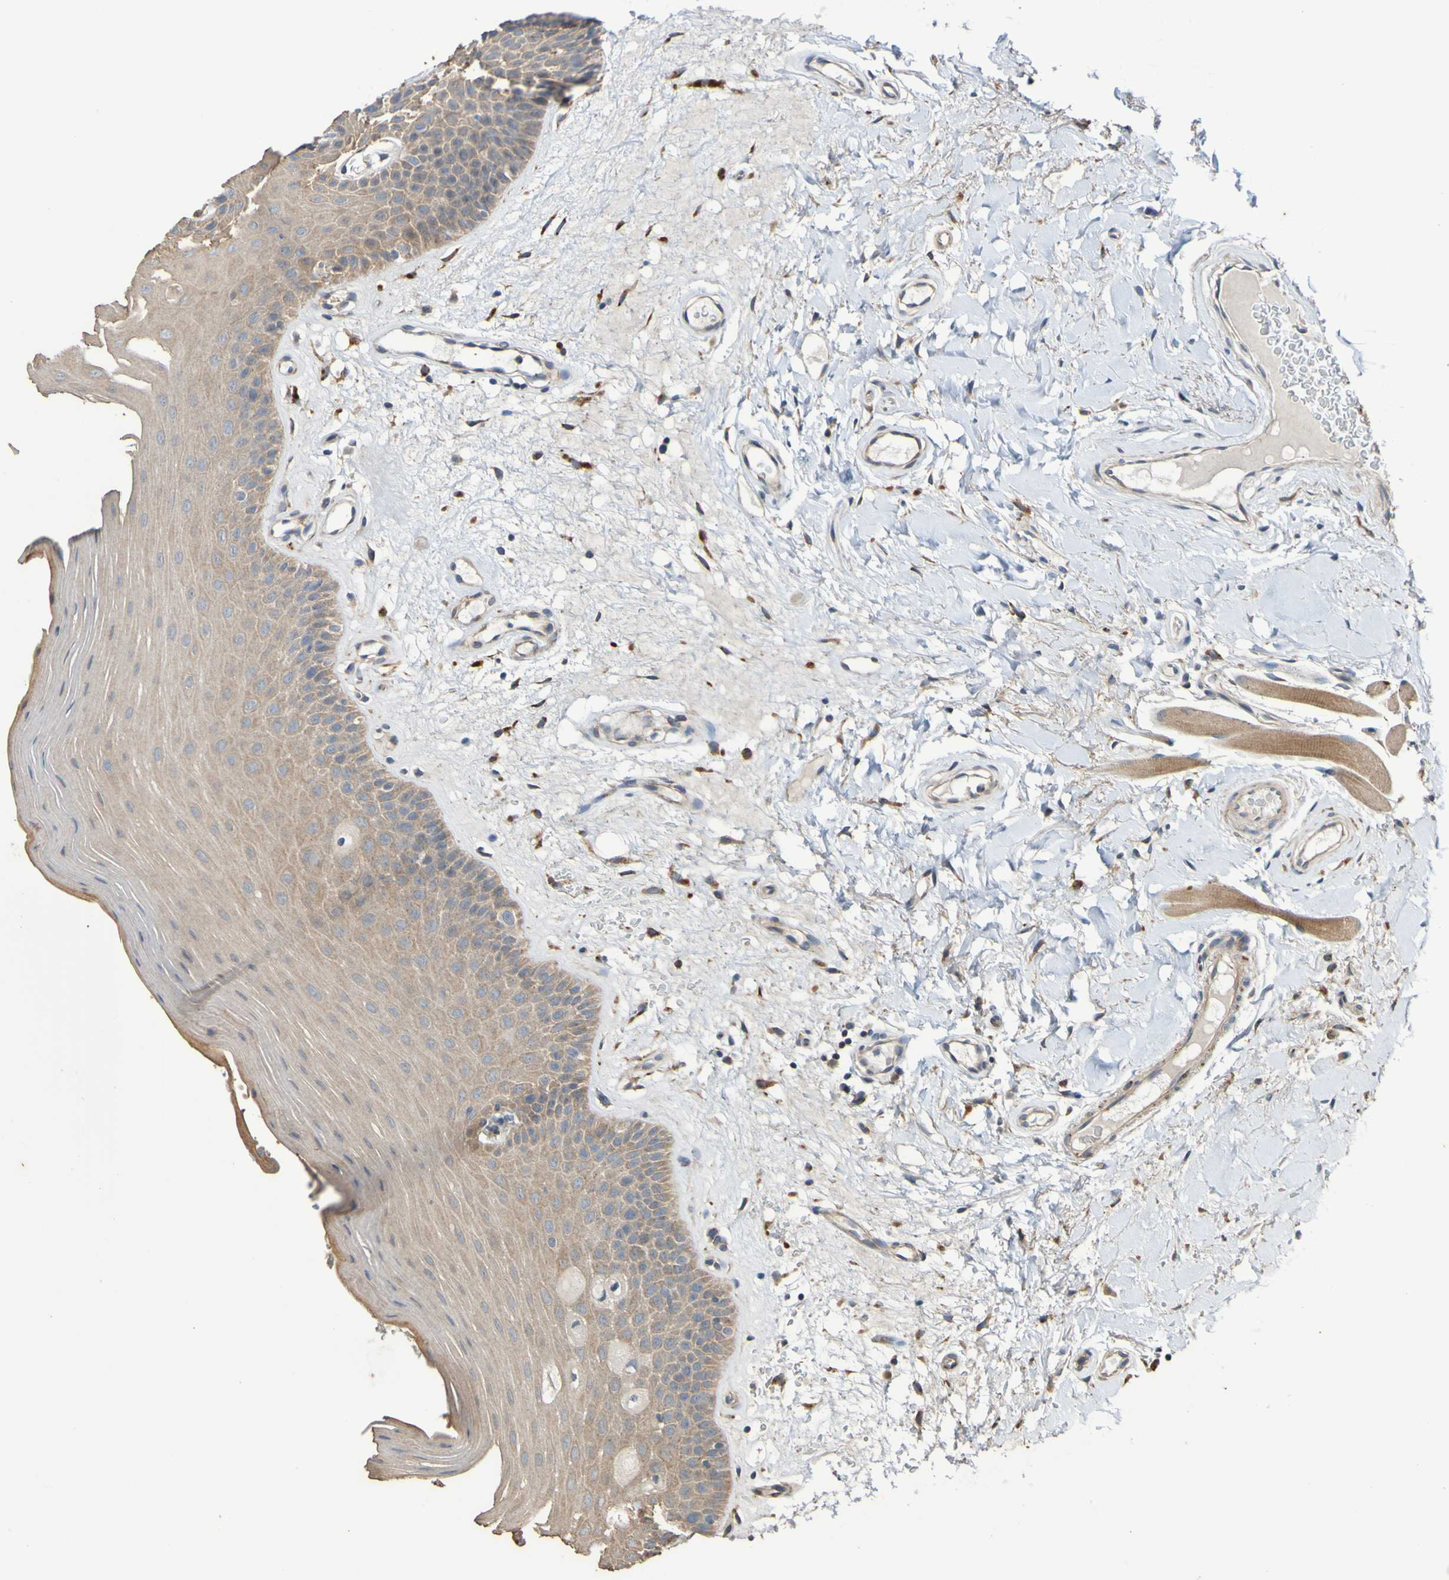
{"staining": {"intensity": "moderate", "quantity": ">75%", "location": "cytoplasmic/membranous"}, "tissue": "oral mucosa", "cell_type": "Squamous epithelial cells", "image_type": "normal", "snomed": [{"axis": "morphology", "description": "Normal tissue, NOS"}, {"axis": "morphology", "description": "Squamous cell carcinoma, NOS"}, {"axis": "topography", "description": "Skeletal muscle"}, {"axis": "topography", "description": "Adipose tissue"}, {"axis": "topography", "description": "Vascular tissue"}, {"axis": "topography", "description": "Oral tissue"}, {"axis": "topography", "description": "Peripheral nerve tissue"}, {"axis": "topography", "description": "Head-Neck"}], "caption": "DAB (3,3'-diaminobenzidine) immunohistochemical staining of benign human oral mucosa exhibits moderate cytoplasmic/membranous protein positivity in about >75% of squamous epithelial cells. The staining was performed using DAB, with brown indicating positive protein expression. Nuclei are stained blue with hematoxylin.", "gene": "UCN", "patient": {"sex": "male", "age": 71}}